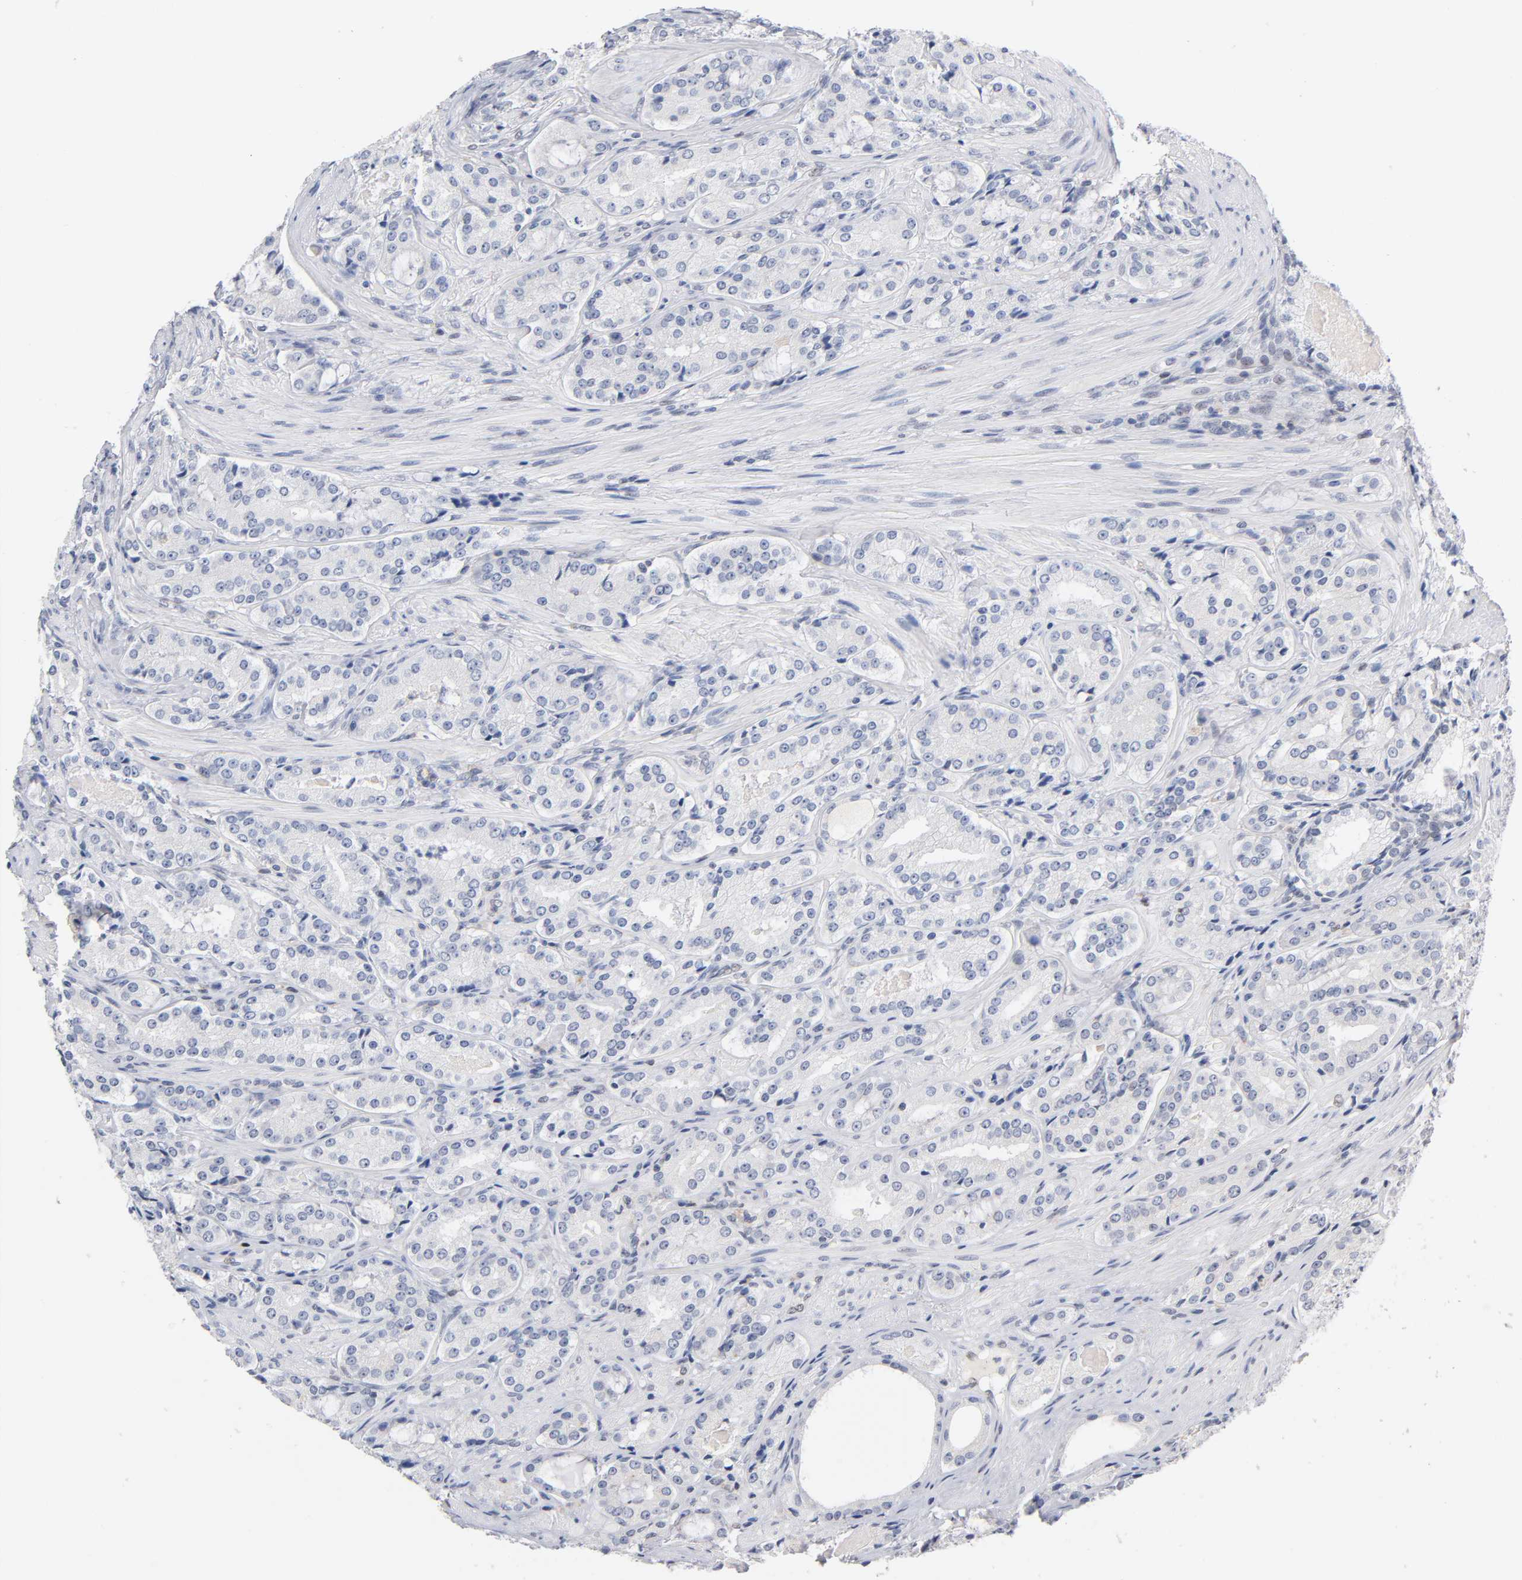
{"staining": {"intensity": "negative", "quantity": "none", "location": "none"}, "tissue": "prostate cancer", "cell_type": "Tumor cells", "image_type": "cancer", "snomed": [{"axis": "morphology", "description": "Adenocarcinoma, High grade"}, {"axis": "topography", "description": "Prostate"}], "caption": "Immunohistochemistry (IHC) micrograph of neoplastic tissue: prostate high-grade adenocarcinoma stained with DAB shows no significant protein expression in tumor cells. Nuclei are stained in blue.", "gene": "NFATC1", "patient": {"sex": "male", "age": 72}}